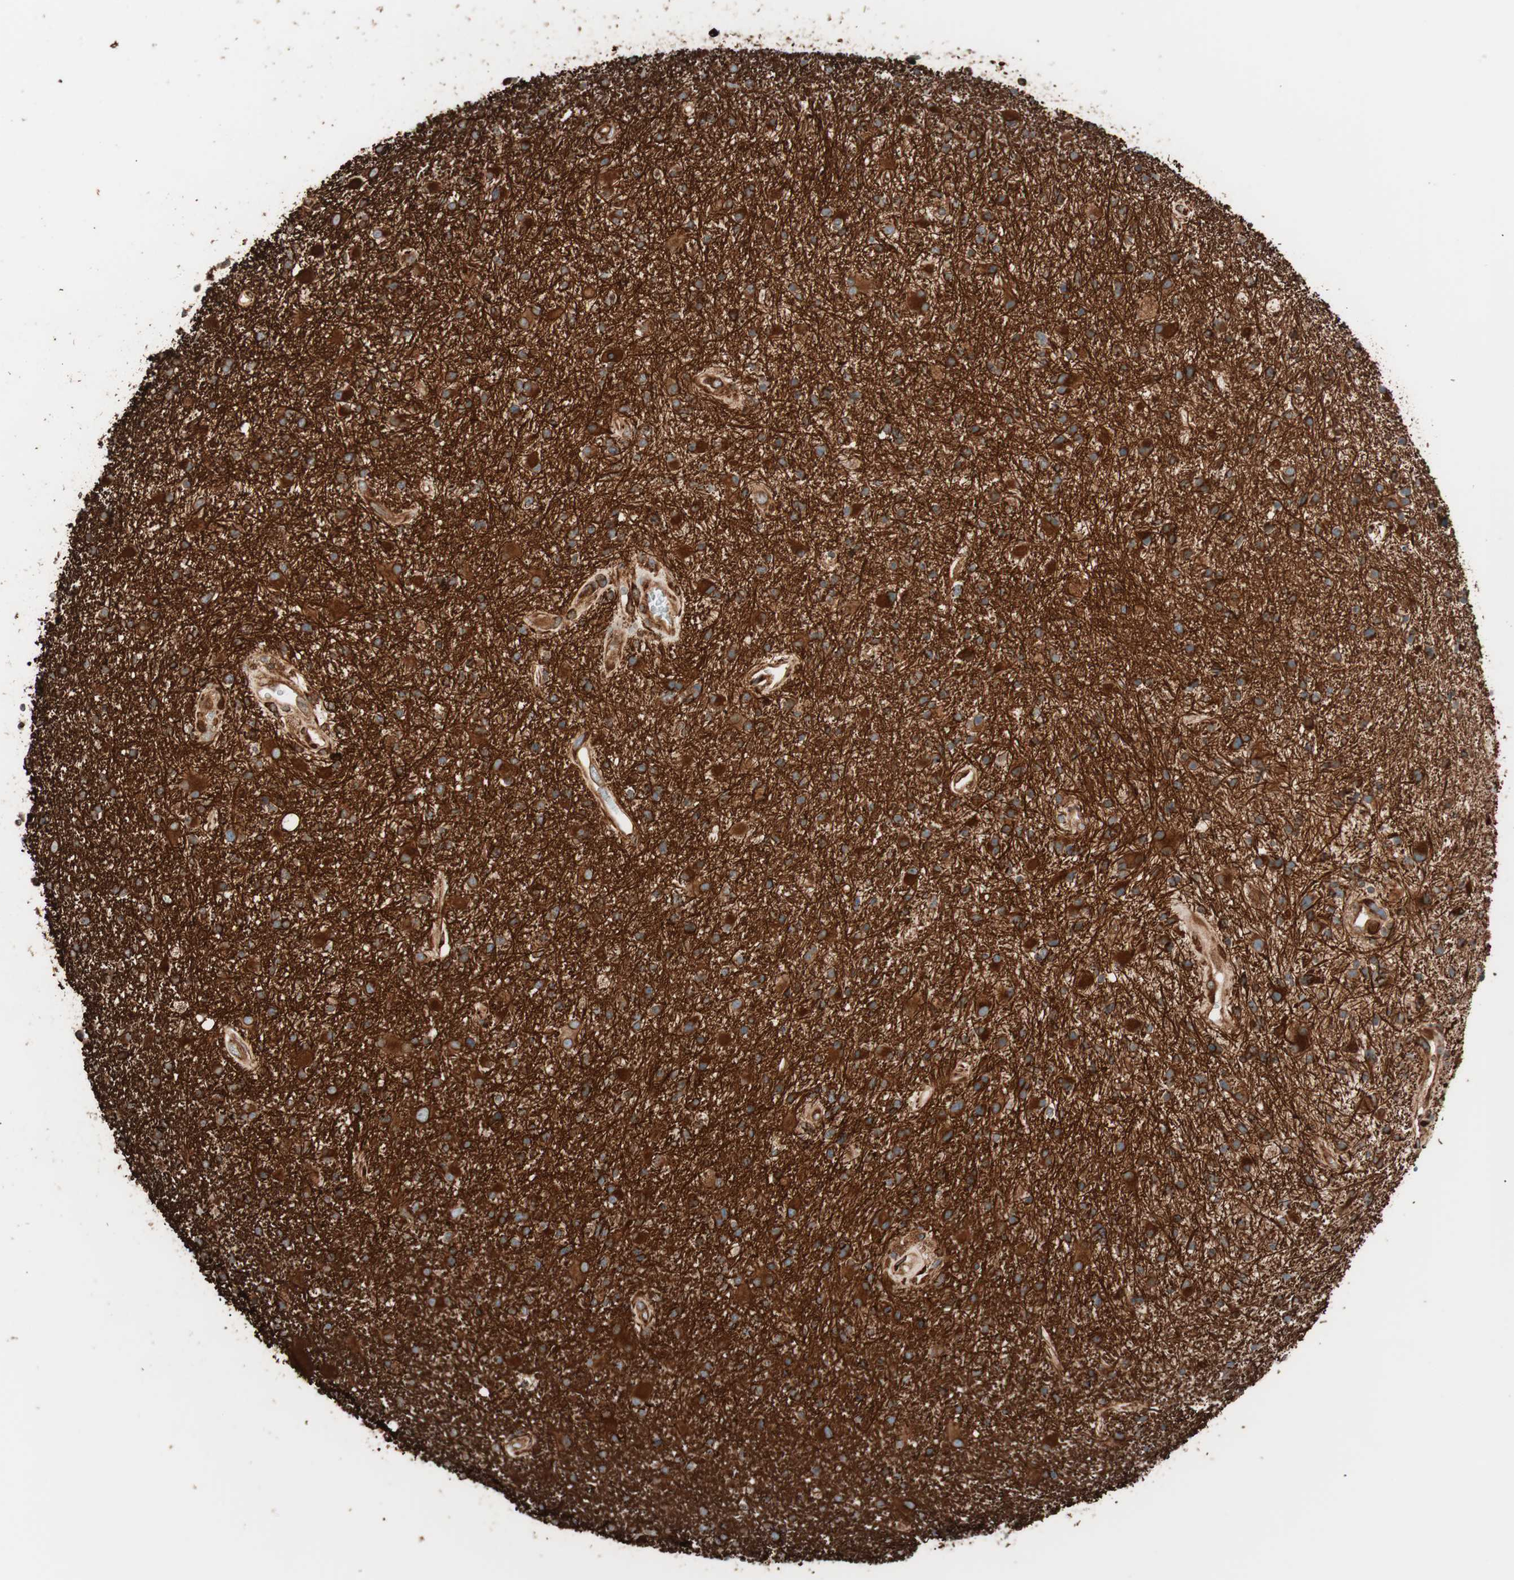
{"staining": {"intensity": "strong", "quantity": ">75%", "location": "cytoplasmic/membranous"}, "tissue": "glioma", "cell_type": "Tumor cells", "image_type": "cancer", "snomed": [{"axis": "morphology", "description": "Glioma, malignant, High grade"}, {"axis": "topography", "description": "Brain"}], "caption": "Immunohistochemical staining of glioma reveals strong cytoplasmic/membranous protein expression in approximately >75% of tumor cells.", "gene": "VEGFA", "patient": {"sex": "male", "age": 33}}